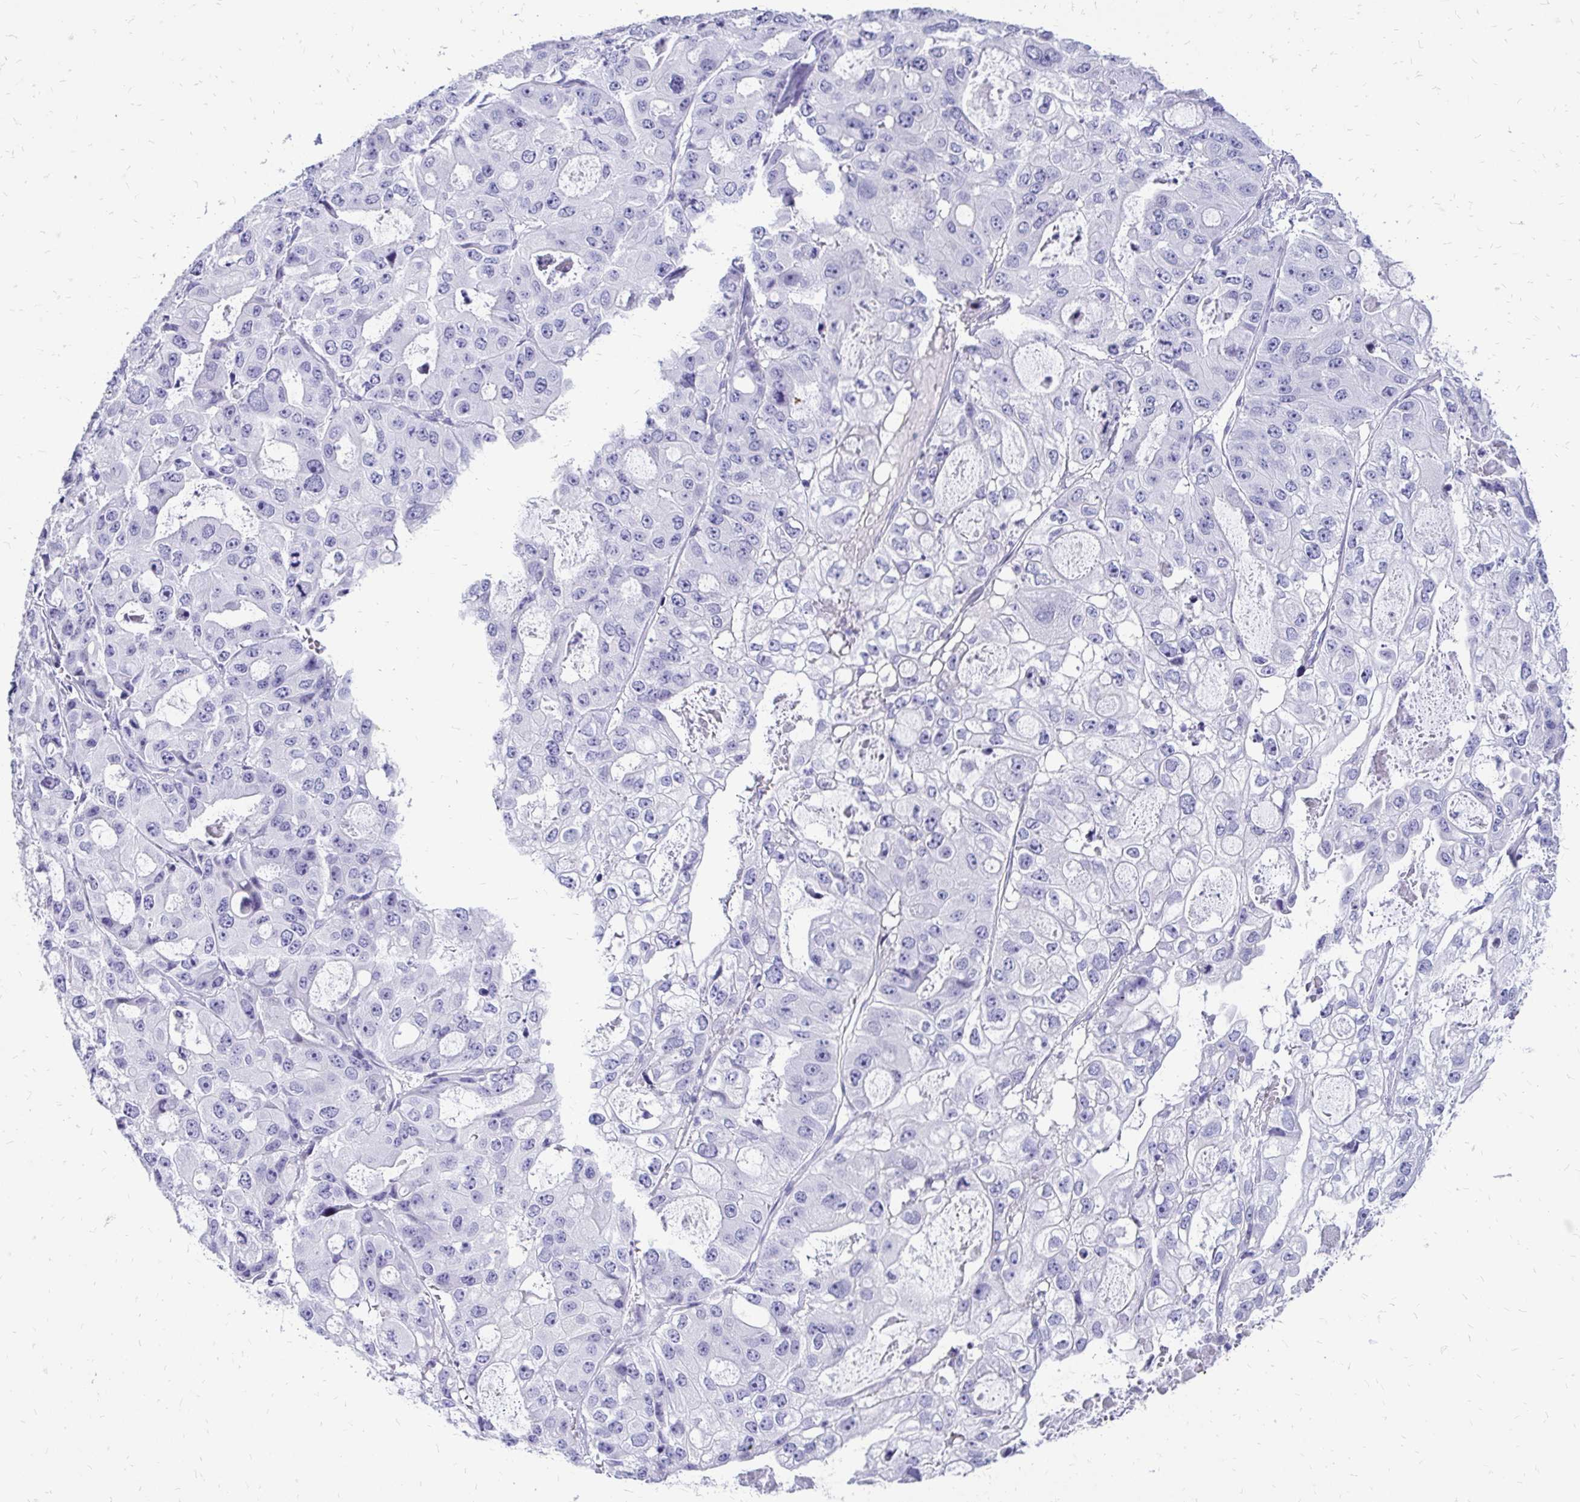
{"staining": {"intensity": "negative", "quantity": "none", "location": "none"}, "tissue": "ovarian cancer", "cell_type": "Tumor cells", "image_type": "cancer", "snomed": [{"axis": "morphology", "description": "Cystadenocarcinoma, serous, NOS"}, {"axis": "topography", "description": "Ovary"}], "caption": "A micrograph of ovarian cancer (serous cystadenocarcinoma) stained for a protein shows no brown staining in tumor cells.", "gene": "SLC32A1", "patient": {"sex": "female", "age": 56}}